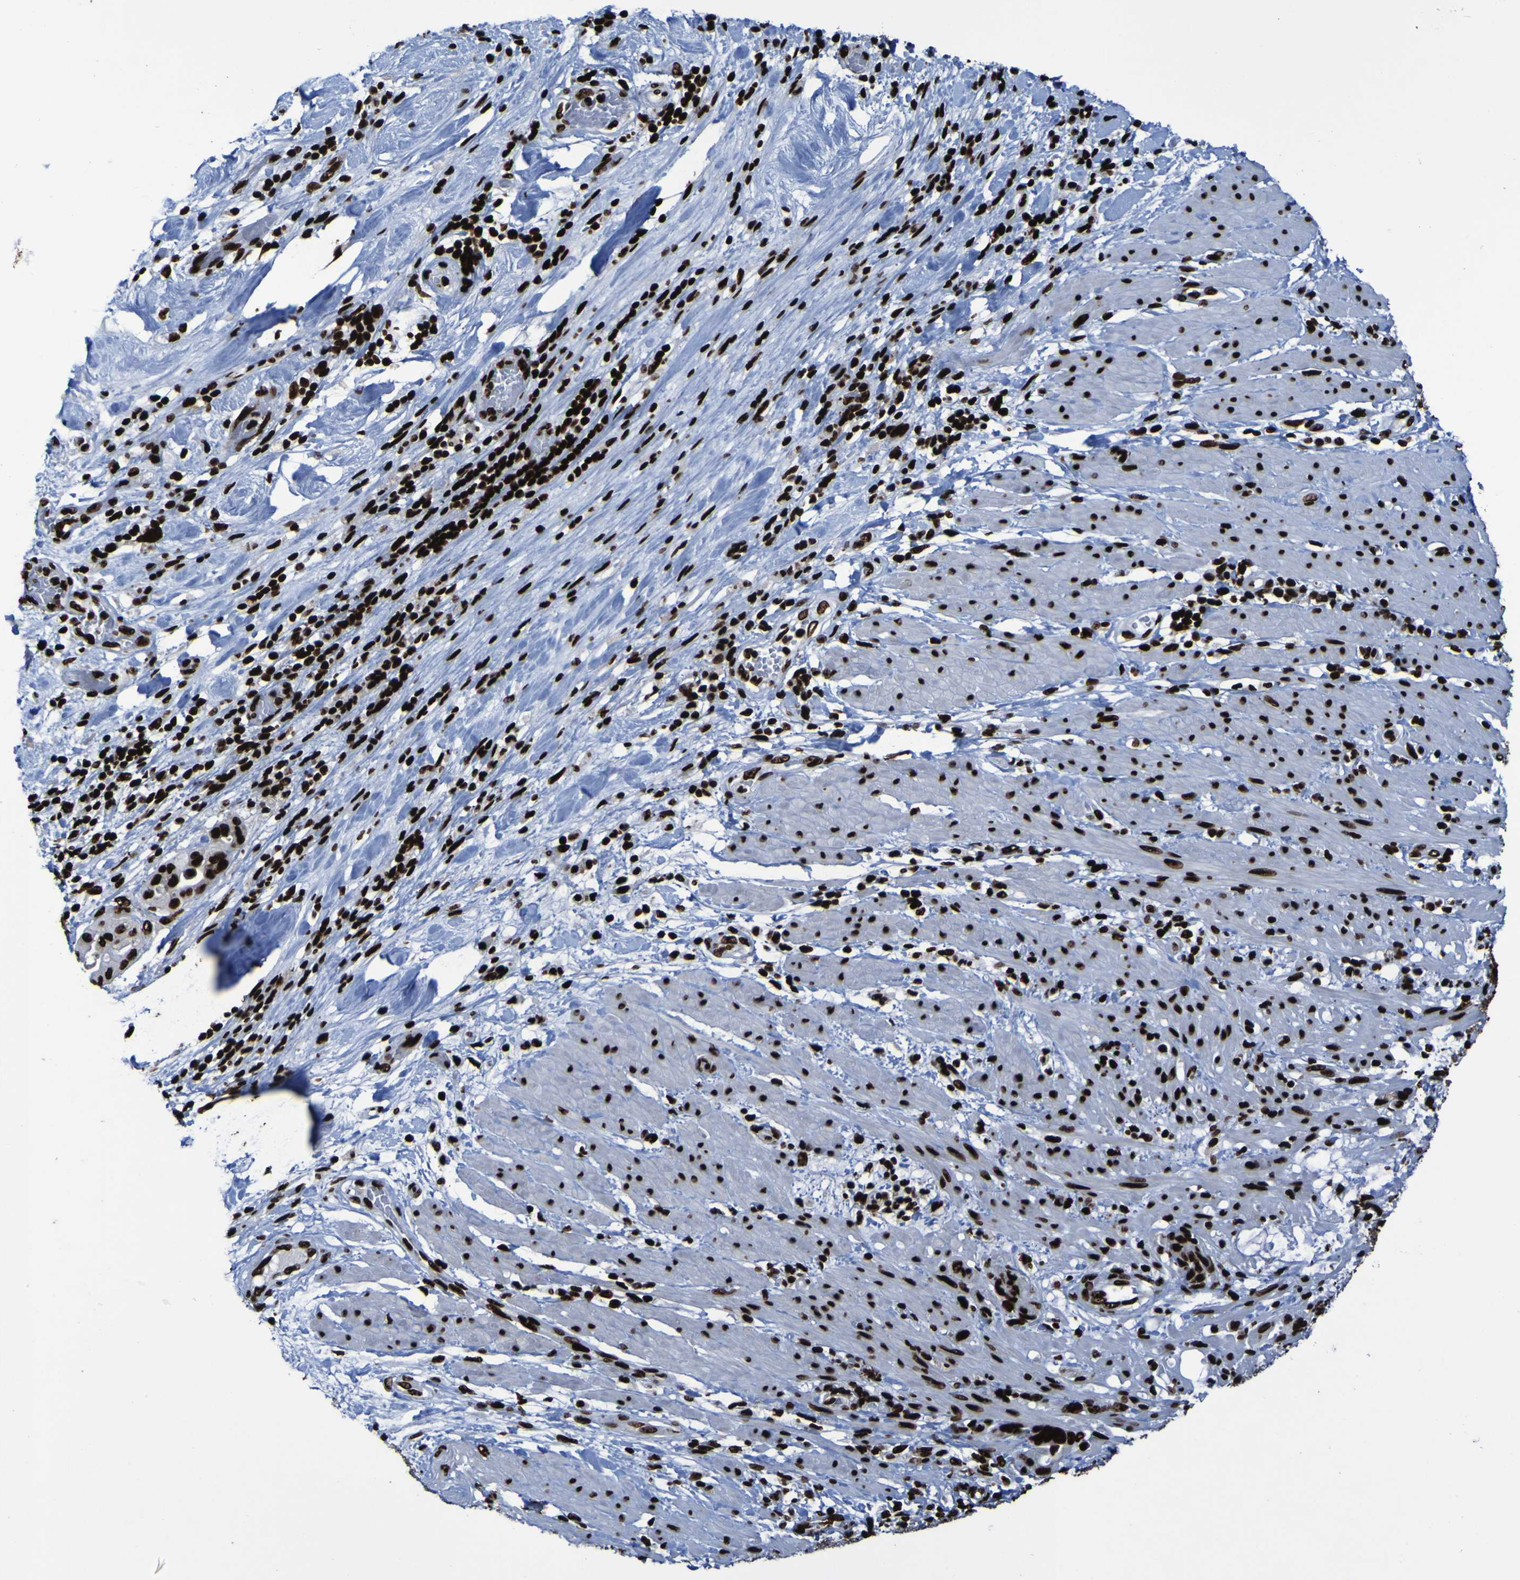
{"staining": {"intensity": "strong", "quantity": ">75%", "location": "nuclear"}, "tissue": "pancreatic cancer", "cell_type": "Tumor cells", "image_type": "cancer", "snomed": [{"axis": "morphology", "description": "Adenocarcinoma, NOS"}, {"axis": "morphology", "description": "Adenocarcinoma, metastatic, NOS"}, {"axis": "topography", "description": "Lymph node"}, {"axis": "topography", "description": "Pancreas"}, {"axis": "topography", "description": "Duodenum"}], "caption": "High-power microscopy captured an IHC micrograph of pancreatic cancer, revealing strong nuclear positivity in about >75% of tumor cells.", "gene": "NPM1", "patient": {"sex": "female", "age": 64}}